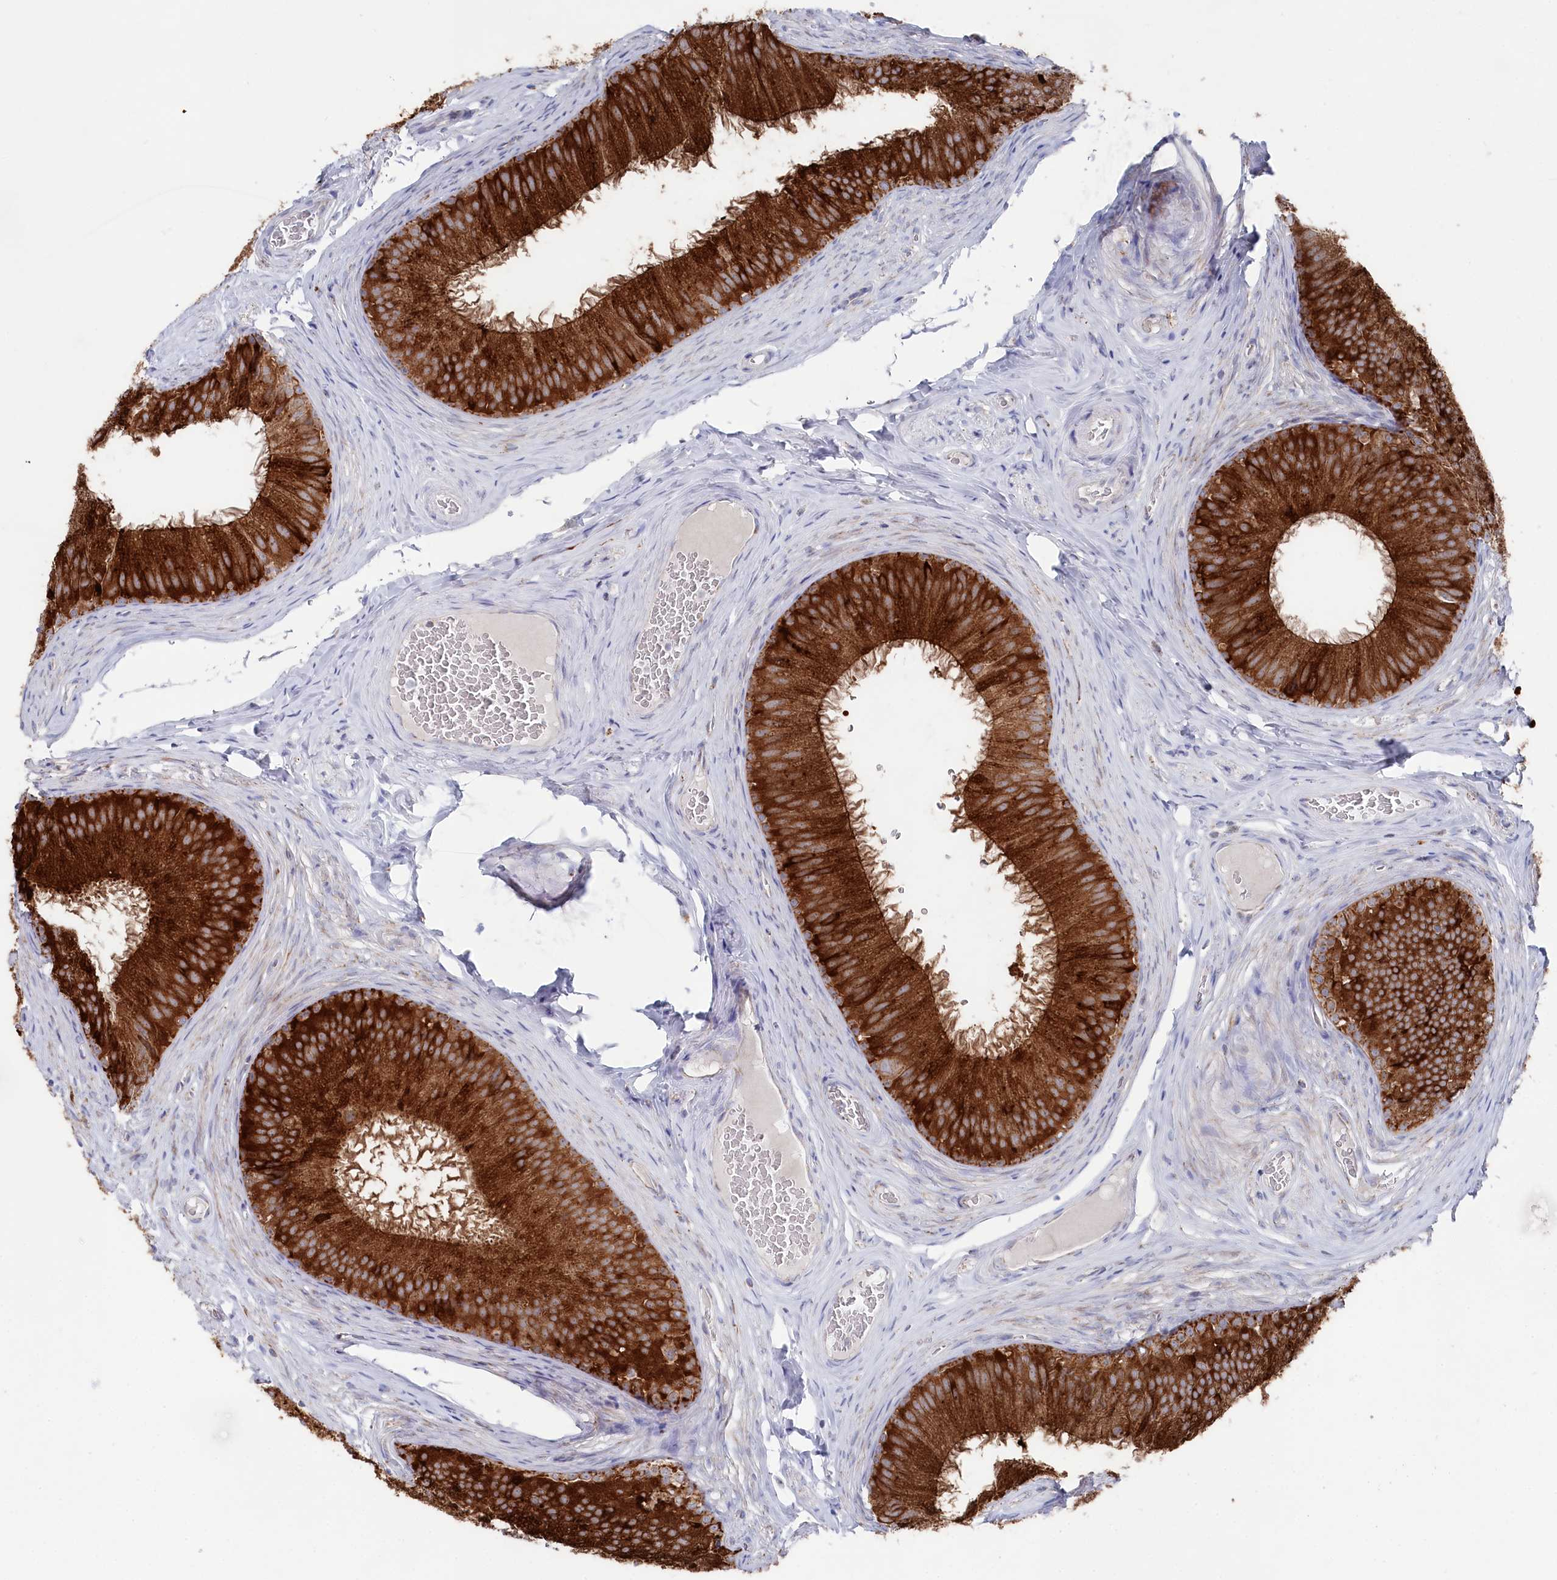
{"staining": {"intensity": "strong", "quantity": ">75%", "location": "cytoplasmic/membranous"}, "tissue": "epididymis", "cell_type": "Glandular cells", "image_type": "normal", "snomed": [{"axis": "morphology", "description": "Normal tissue, NOS"}, {"axis": "topography", "description": "Epididymis"}], "caption": "Epididymis stained for a protein exhibits strong cytoplasmic/membranous positivity in glandular cells.", "gene": "GLS2", "patient": {"sex": "male", "age": 34}}